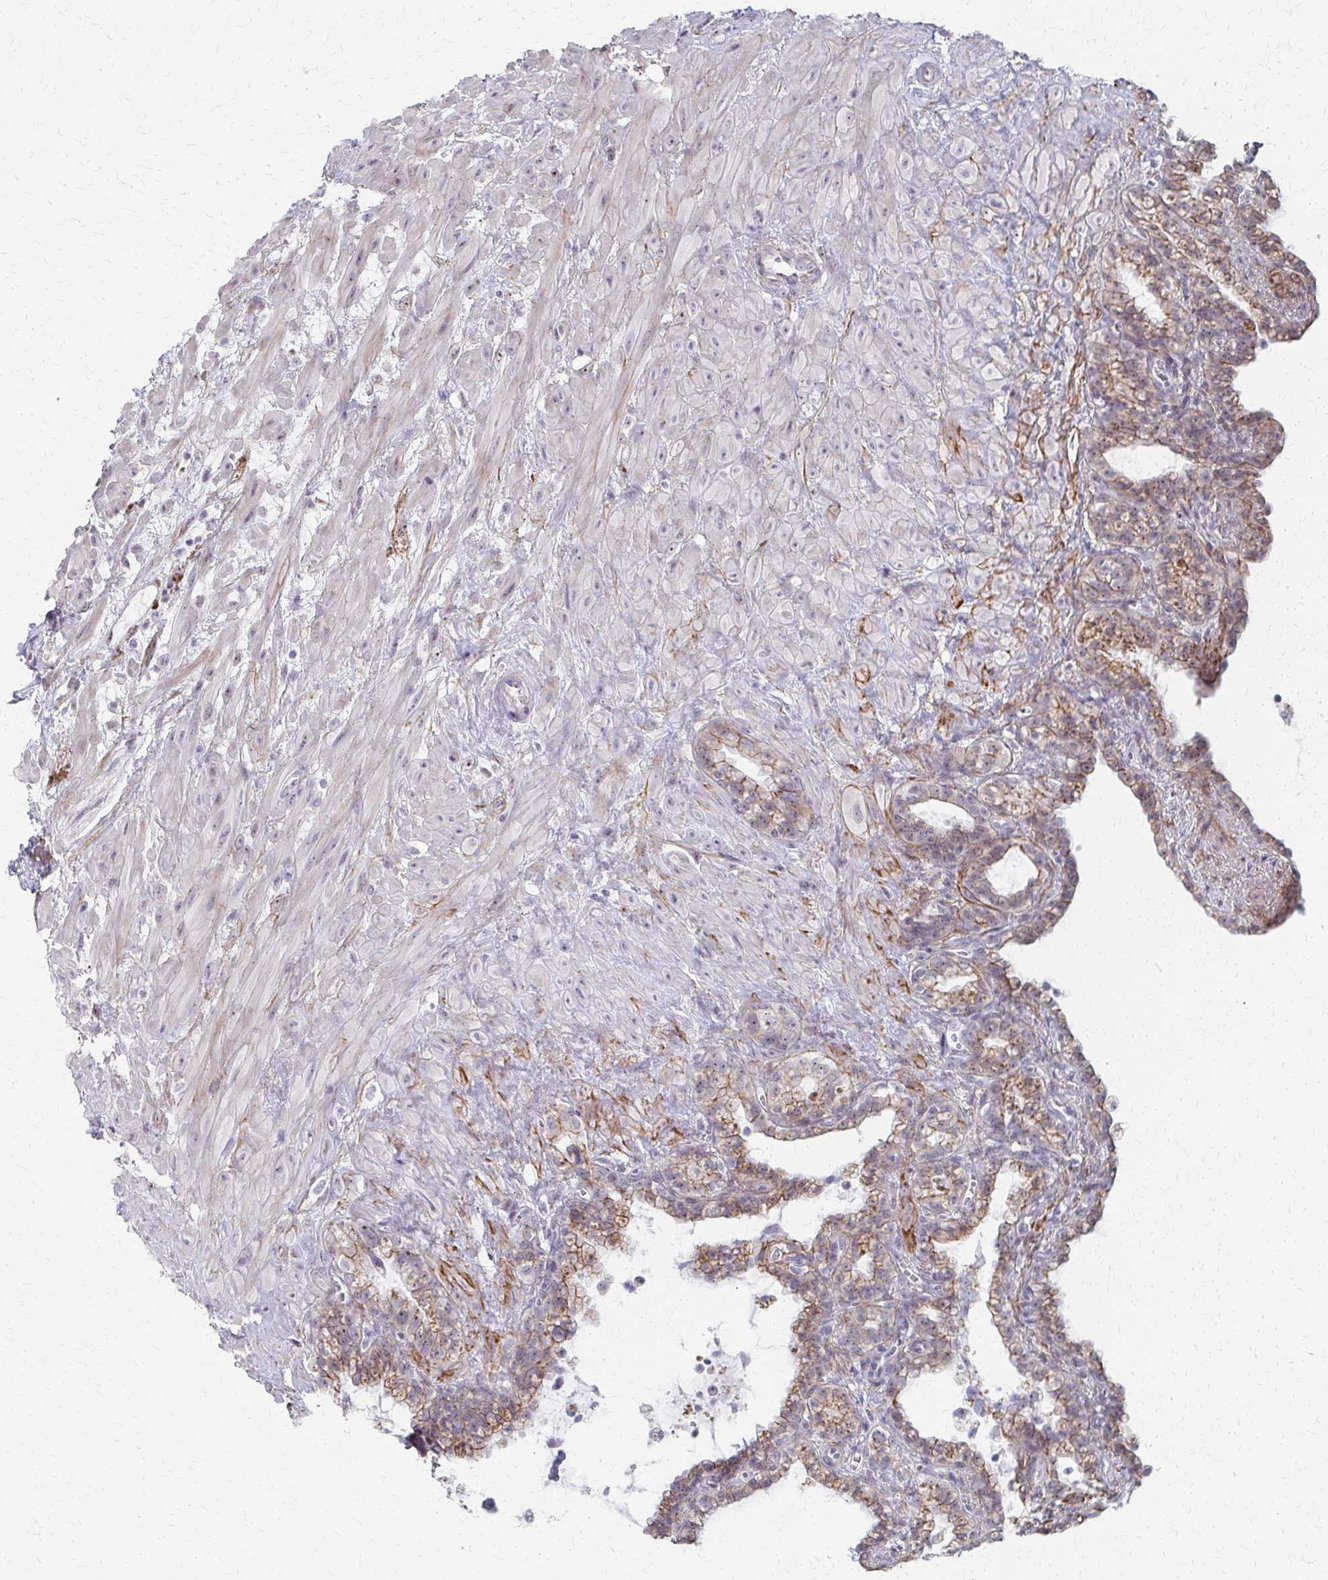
{"staining": {"intensity": "moderate", "quantity": "25%-75%", "location": "cytoplasmic/membranous"}, "tissue": "seminal vesicle", "cell_type": "Glandular cells", "image_type": "normal", "snomed": [{"axis": "morphology", "description": "Normal tissue, NOS"}, {"axis": "topography", "description": "Seminal veicle"}], "caption": "Immunohistochemistry micrograph of normal seminal vesicle stained for a protein (brown), which reveals medium levels of moderate cytoplasmic/membranous expression in approximately 25%-75% of glandular cells.", "gene": "PES1", "patient": {"sex": "male", "age": 76}}